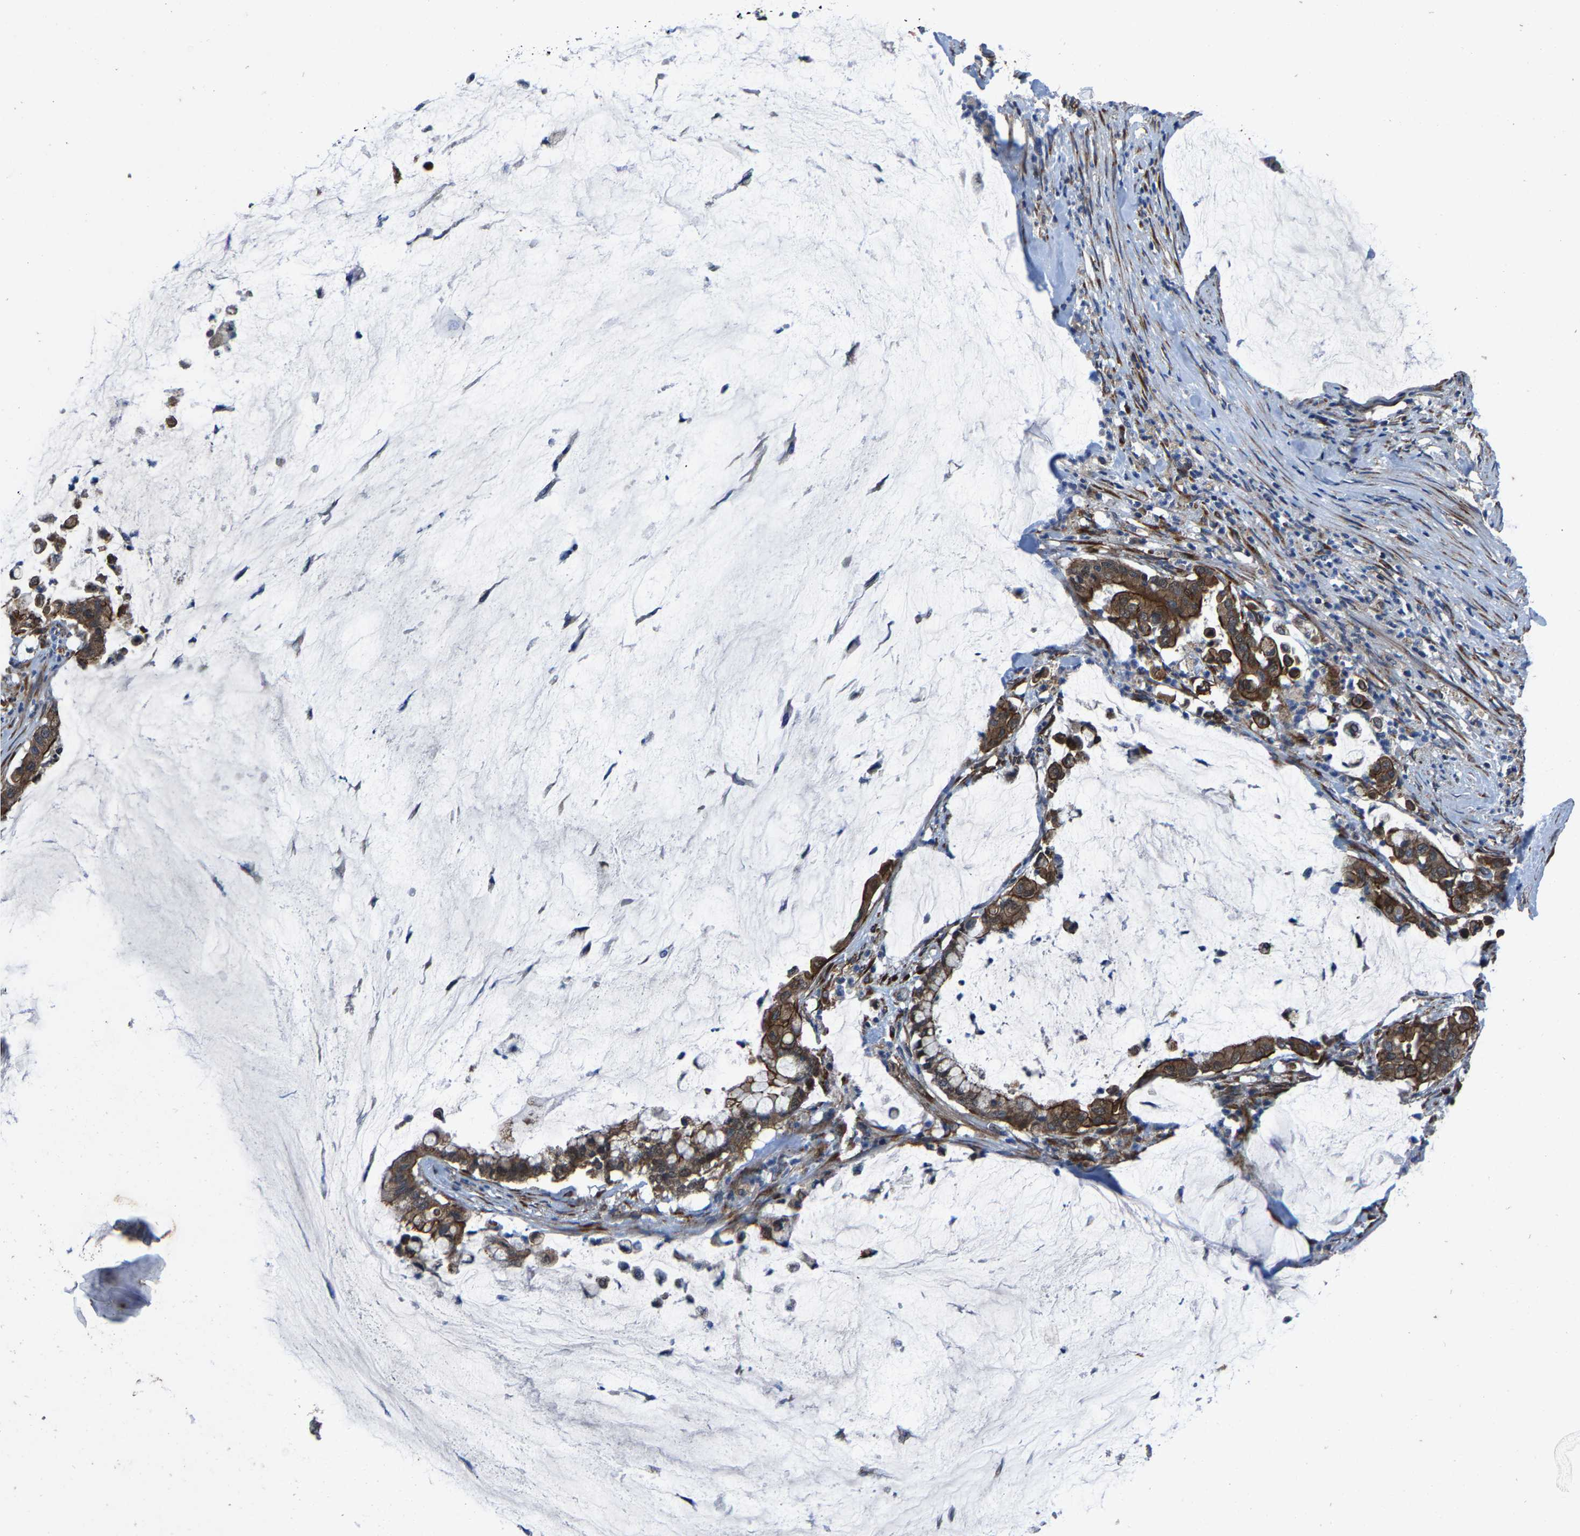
{"staining": {"intensity": "strong", "quantity": ">75%", "location": "cytoplasmic/membranous"}, "tissue": "pancreatic cancer", "cell_type": "Tumor cells", "image_type": "cancer", "snomed": [{"axis": "morphology", "description": "Adenocarcinoma, NOS"}, {"axis": "topography", "description": "Pancreas"}], "caption": "Adenocarcinoma (pancreatic) stained with immunohistochemistry displays strong cytoplasmic/membranous positivity in about >75% of tumor cells.", "gene": "PDP1", "patient": {"sex": "male", "age": 41}}